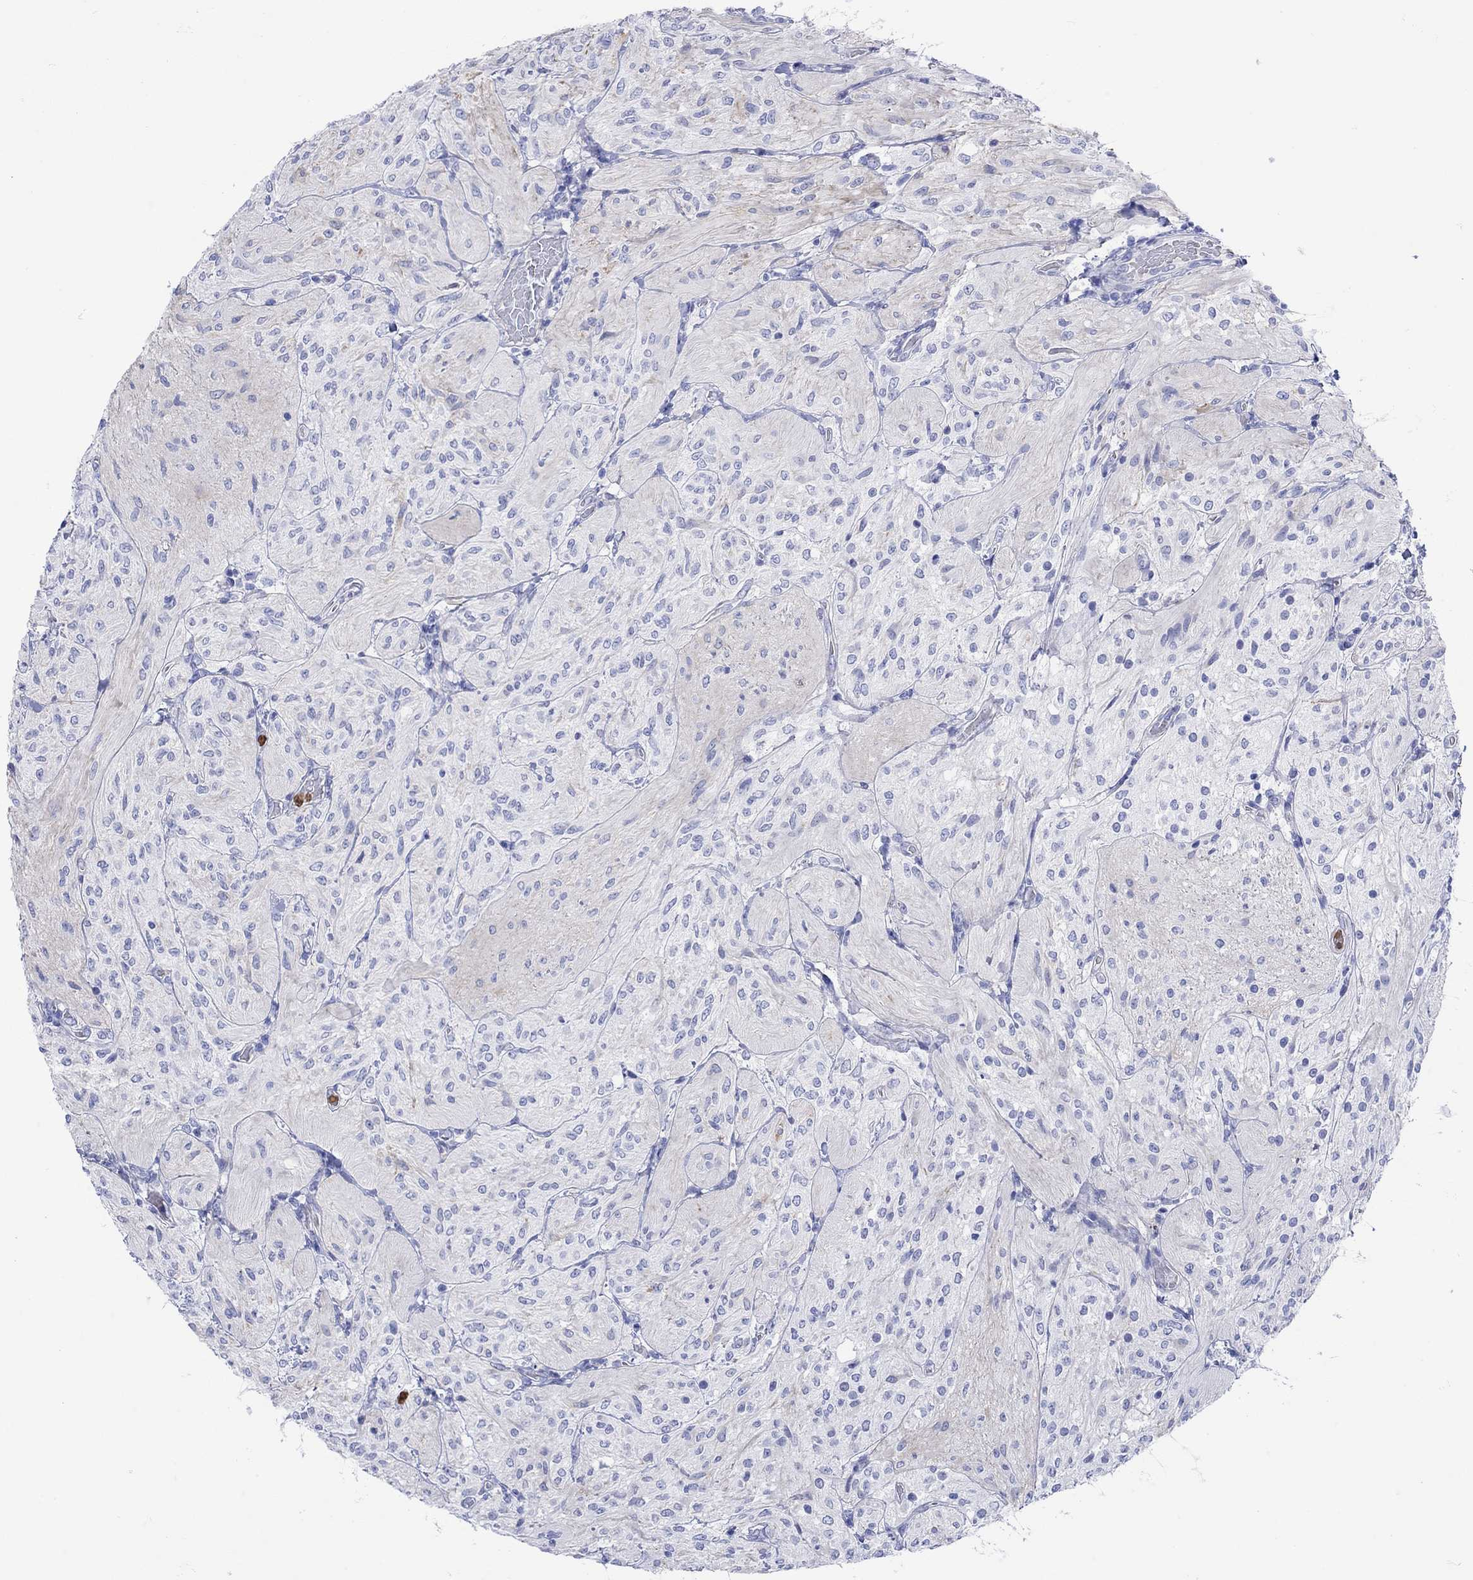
{"staining": {"intensity": "negative", "quantity": "none", "location": "none"}, "tissue": "glioma", "cell_type": "Tumor cells", "image_type": "cancer", "snomed": [{"axis": "morphology", "description": "Glioma, malignant, Low grade"}, {"axis": "topography", "description": "Brain"}], "caption": "A histopathology image of low-grade glioma (malignant) stained for a protein displays no brown staining in tumor cells.", "gene": "LINGO3", "patient": {"sex": "male", "age": 3}}